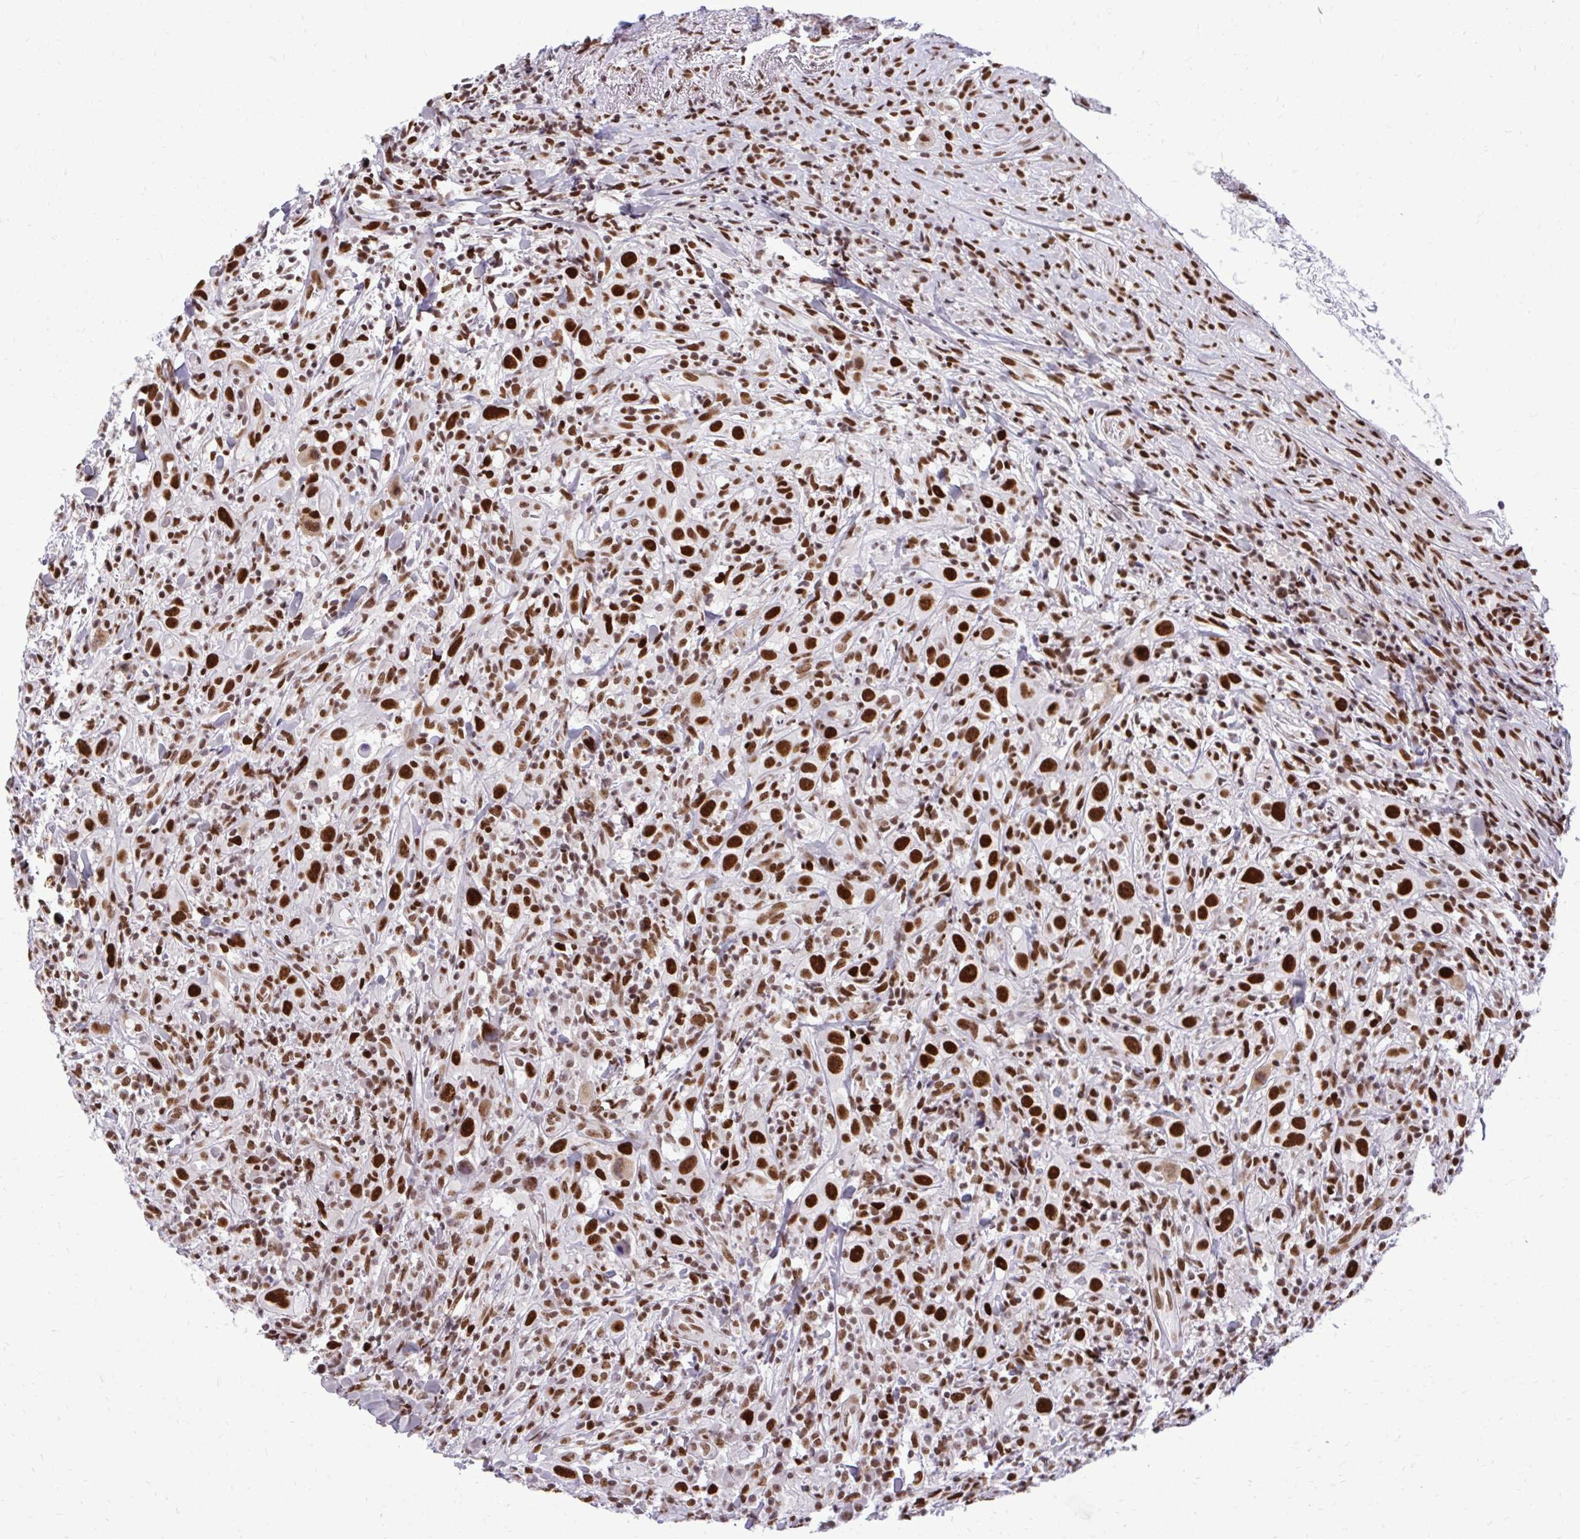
{"staining": {"intensity": "strong", "quantity": ">75%", "location": "nuclear"}, "tissue": "head and neck cancer", "cell_type": "Tumor cells", "image_type": "cancer", "snomed": [{"axis": "morphology", "description": "Squamous cell carcinoma, NOS"}, {"axis": "topography", "description": "Head-Neck"}], "caption": "Human squamous cell carcinoma (head and neck) stained with a brown dye exhibits strong nuclear positive staining in approximately >75% of tumor cells.", "gene": "CDYL", "patient": {"sex": "female", "age": 95}}